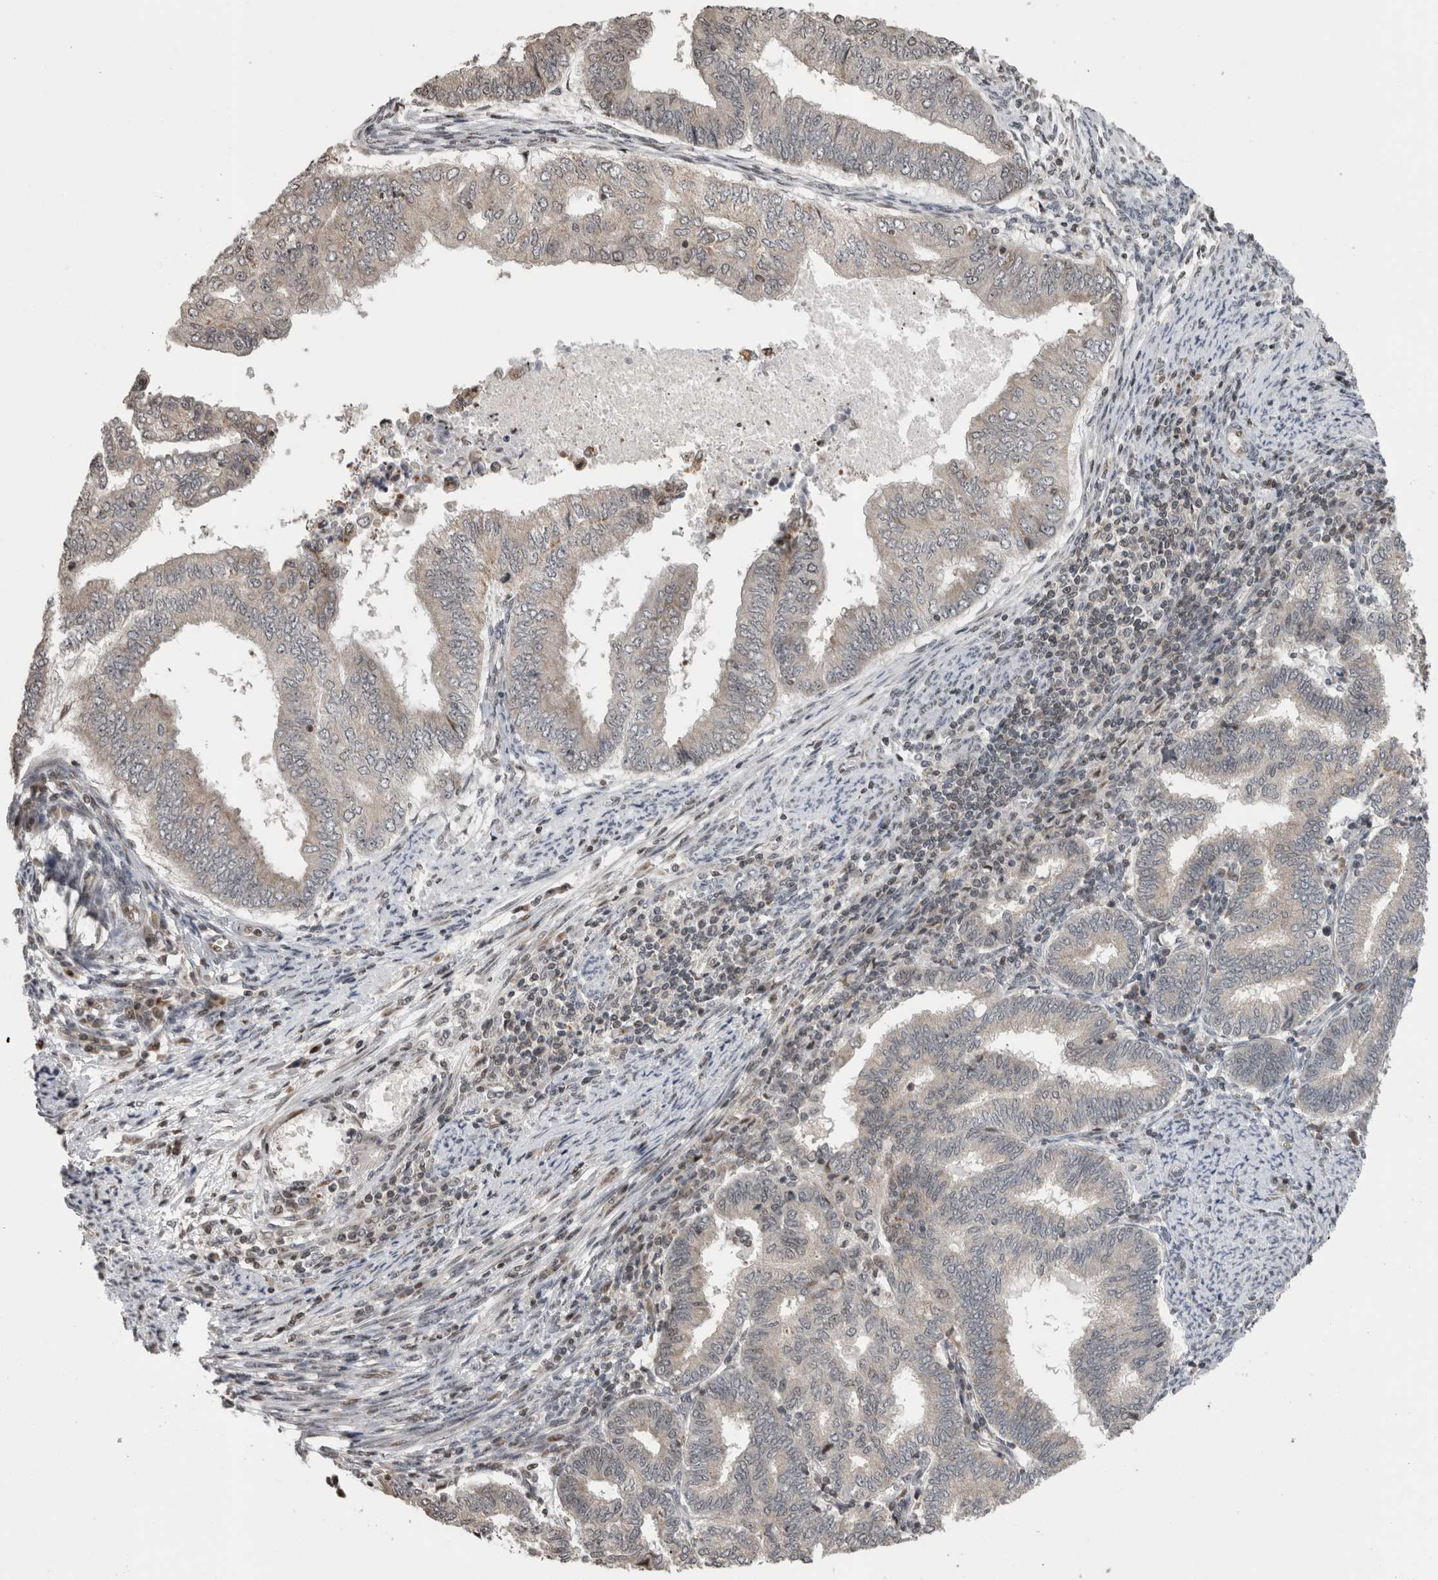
{"staining": {"intensity": "negative", "quantity": "none", "location": "none"}, "tissue": "endometrial cancer", "cell_type": "Tumor cells", "image_type": "cancer", "snomed": [{"axis": "morphology", "description": "Polyp, NOS"}, {"axis": "morphology", "description": "Adenocarcinoma, NOS"}, {"axis": "morphology", "description": "Adenoma, NOS"}, {"axis": "topography", "description": "Endometrium"}], "caption": "IHC micrograph of neoplastic tissue: endometrial cancer (adenocarcinoma) stained with DAB (3,3'-diaminobenzidine) displays no significant protein positivity in tumor cells. (Brightfield microscopy of DAB (3,3'-diaminobenzidine) immunohistochemistry at high magnification).", "gene": "ZBTB11", "patient": {"sex": "female", "age": 79}}